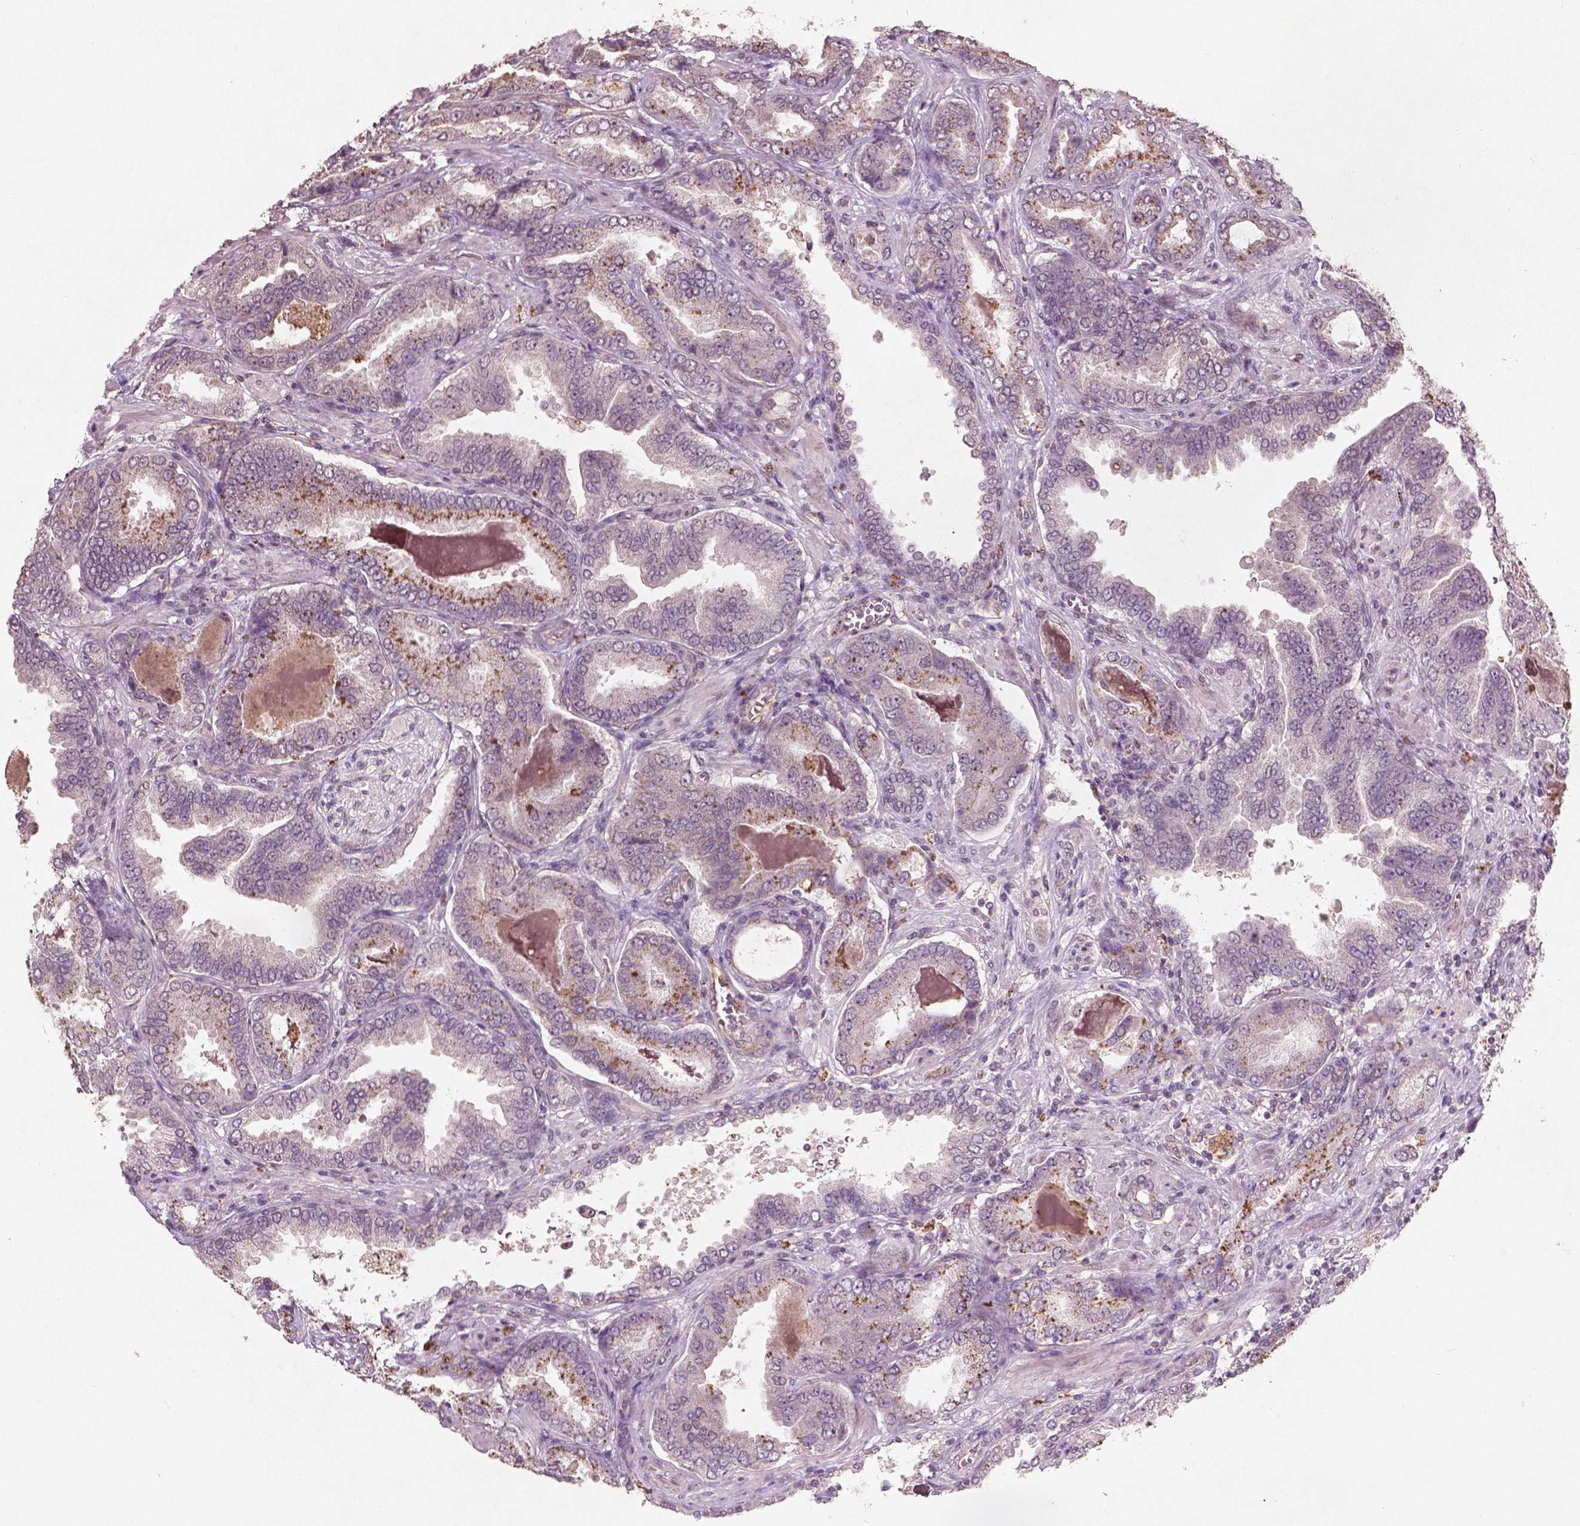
{"staining": {"intensity": "moderate", "quantity": "<25%", "location": "cytoplasmic/membranous"}, "tissue": "prostate cancer", "cell_type": "Tumor cells", "image_type": "cancer", "snomed": [{"axis": "morphology", "description": "Adenocarcinoma, NOS"}, {"axis": "topography", "description": "Prostate"}], "caption": "An immunohistochemistry (IHC) micrograph of neoplastic tissue is shown. Protein staining in brown shows moderate cytoplasmic/membranous positivity in prostate cancer within tumor cells.", "gene": "SMAD2", "patient": {"sex": "male", "age": 64}}